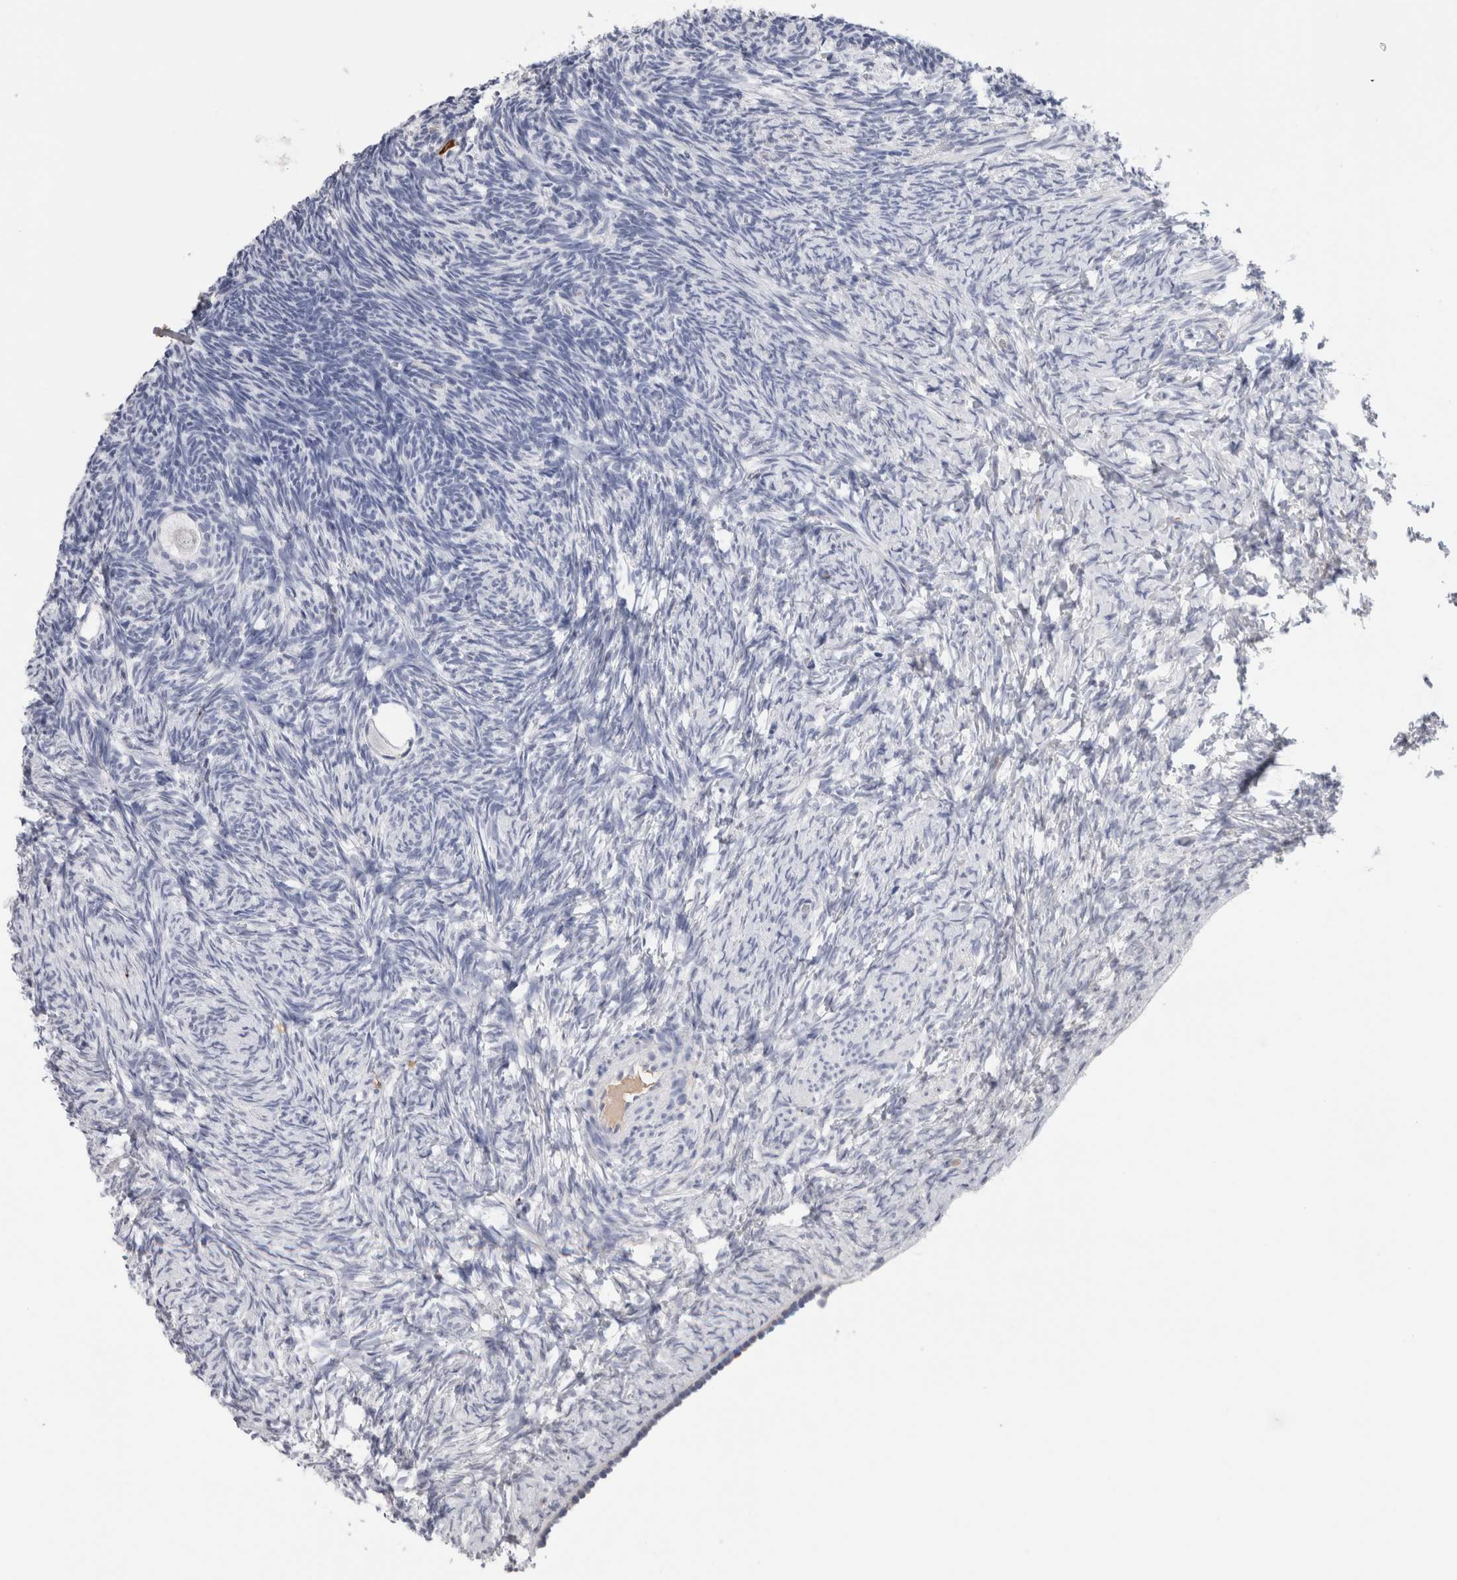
{"staining": {"intensity": "negative", "quantity": "none", "location": "none"}, "tissue": "ovary", "cell_type": "Follicle cells", "image_type": "normal", "snomed": [{"axis": "morphology", "description": "Normal tissue, NOS"}, {"axis": "topography", "description": "Ovary"}], "caption": "DAB (3,3'-diaminobenzidine) immunohistochemical staining of benign human ovary shows no significant positivity in follicle cells.", "gene": "FABP4", "patient": {"sex": "female", "age": 34}}